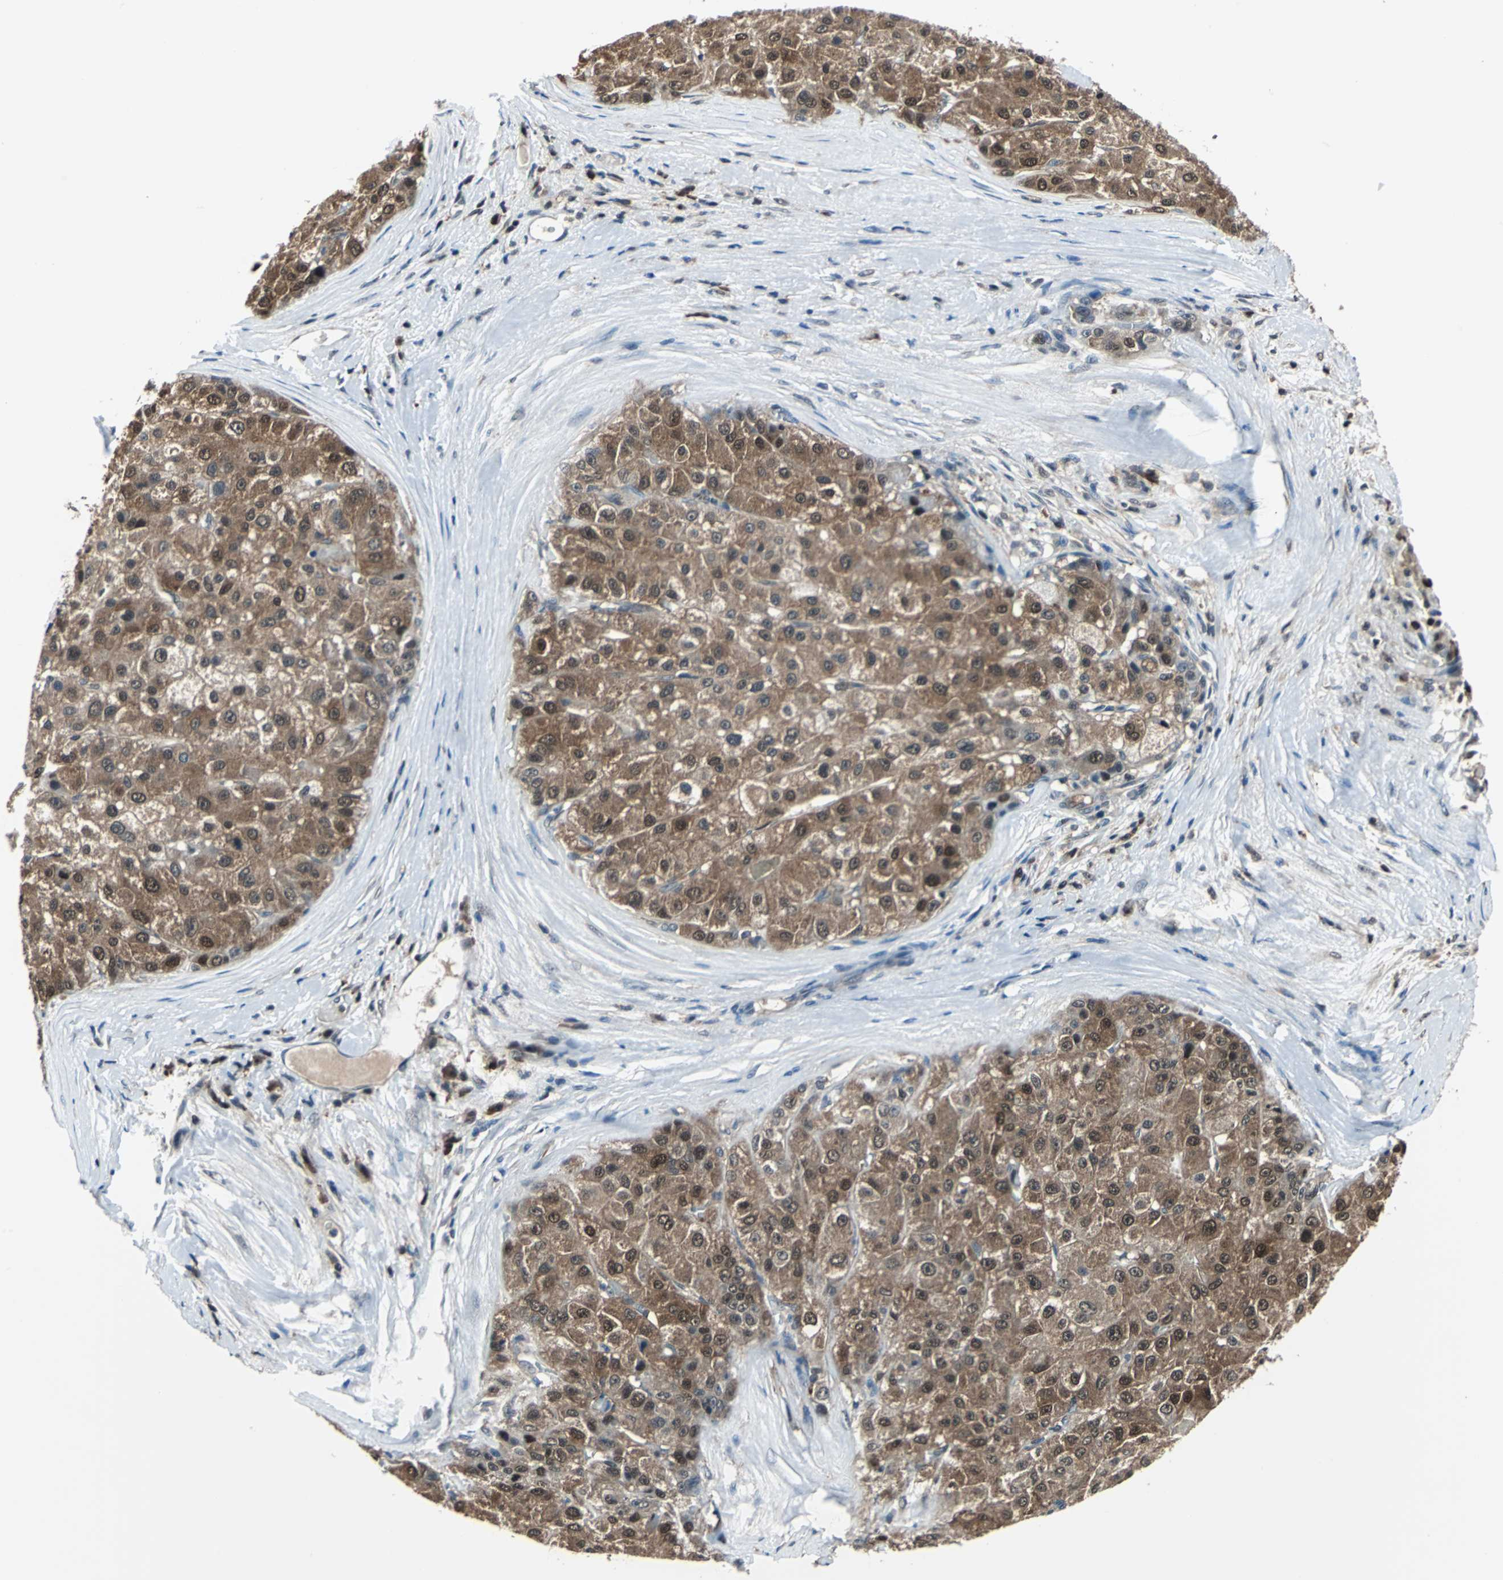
{"staining": {"intensity": "strong", "quantity": ">75%", "location": "cytoplasmic/membranous,nuclear"}, "tissue": "liver cancer", "cell_type": "Tumor cells", "image_type": "cancer", "snomed": [{"axis": "morphology", "description": "Carcinoma, Hepatocellular, NOS"}, {"axis": "topography", "description": "Liver"}], "caption": "Brown immunohistochemical staining in human liver cancer shows strong cytoplasmic/membranous and nuclear expression in about >75% of tumor cells. Using DAB (brown) and hematoxylin (blue) stains, captured at high magnification using brightfield microscopy.", "gene": "PSME1", "patient": {"sex": "male", "age": 80}}